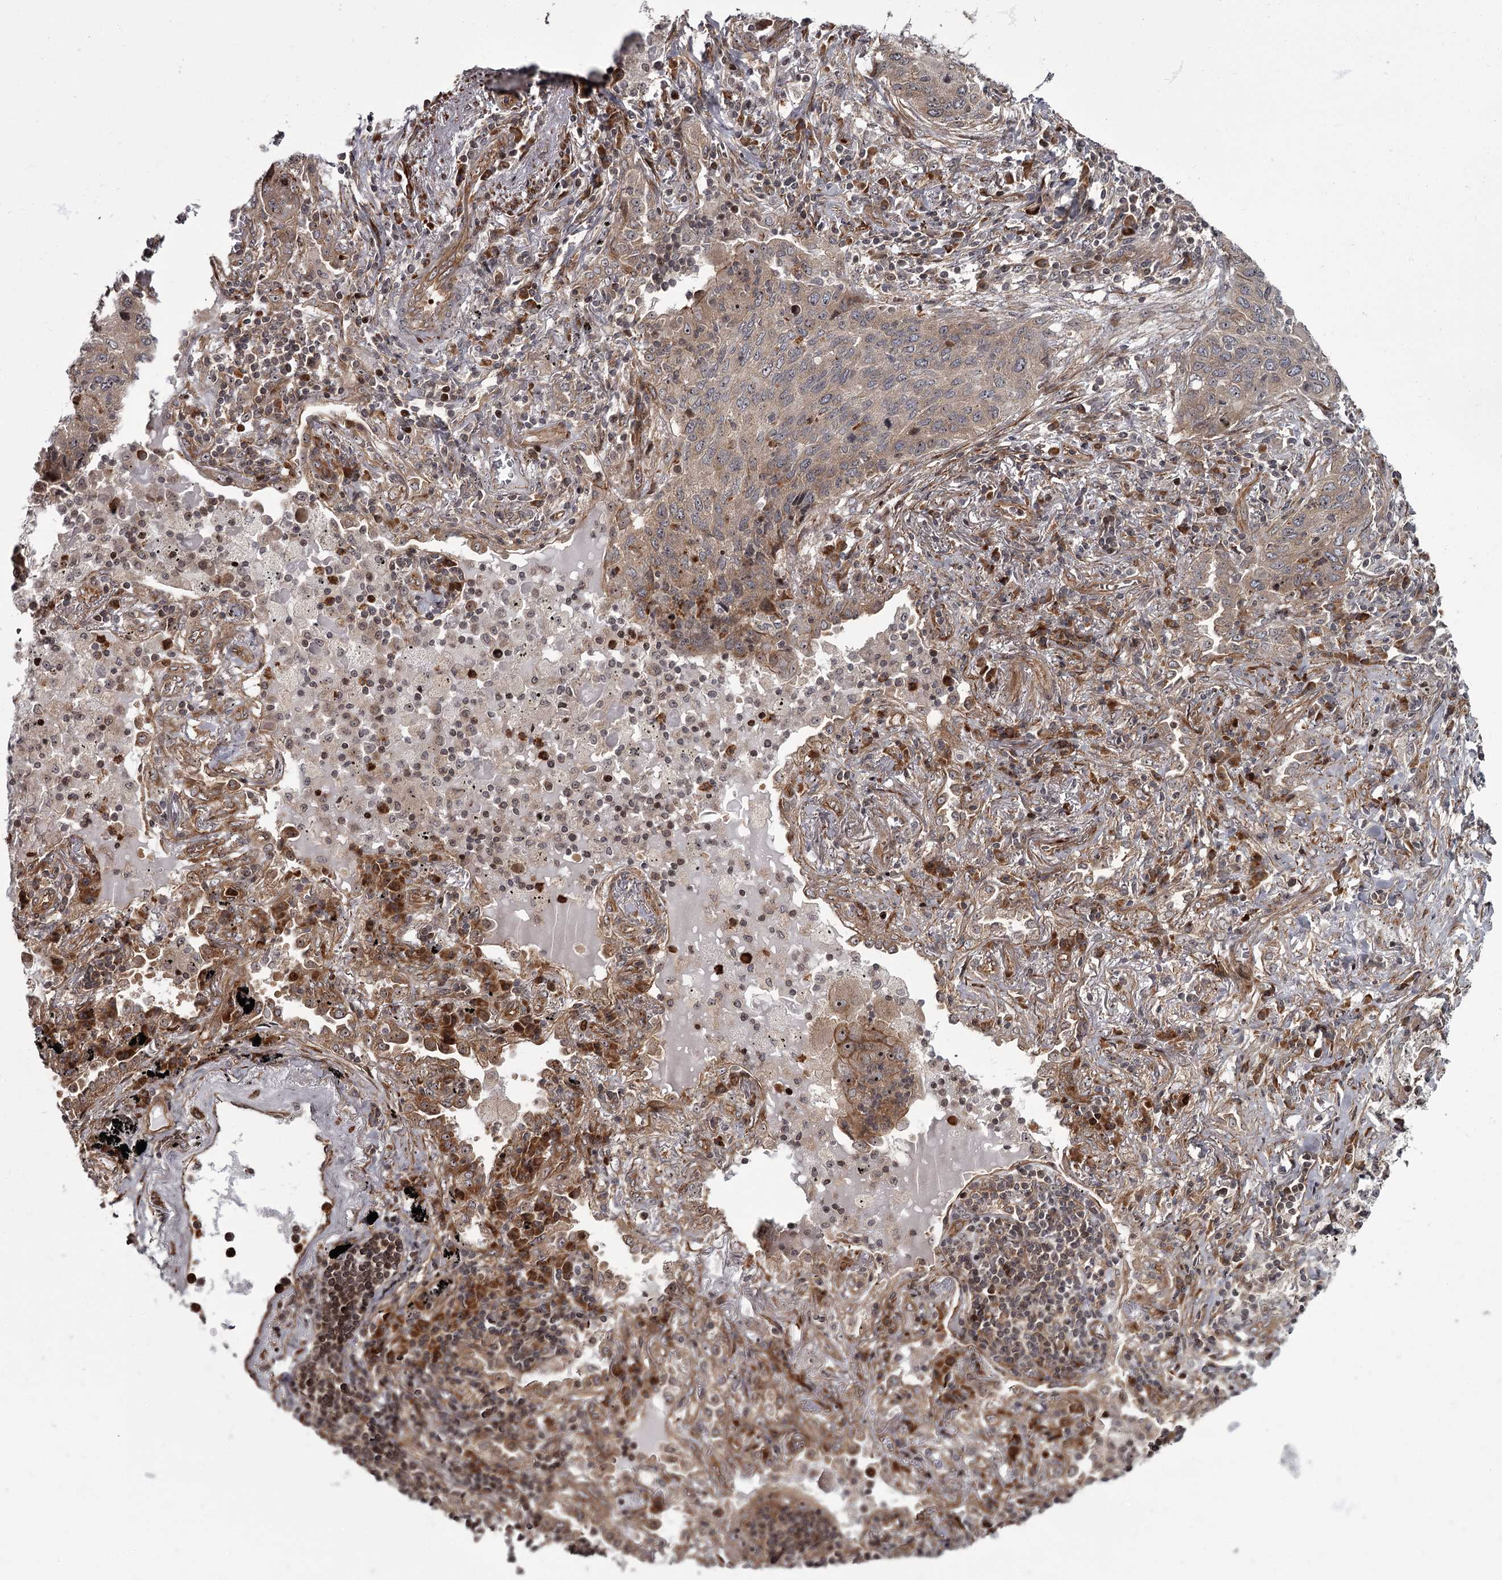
{"staining": {"intensity": "weak", "quantity": "<25%", "location": "cytoplasmic/membranous"}, "tissue": "lung cancer", "cell_type": "Tumor cells", "image_type": "cancer", "snomed": [{"axis": "morphology", "description": "Squamous cell carcinoma, NOS"}, {"axis": "topography", "description": "Lung"}], "caption": "Tumor cells are negative for protein expression in human lung squamous cell carcinoma.", "gene": "THAP9", "patient": {"sex": "female", "age": 63}}